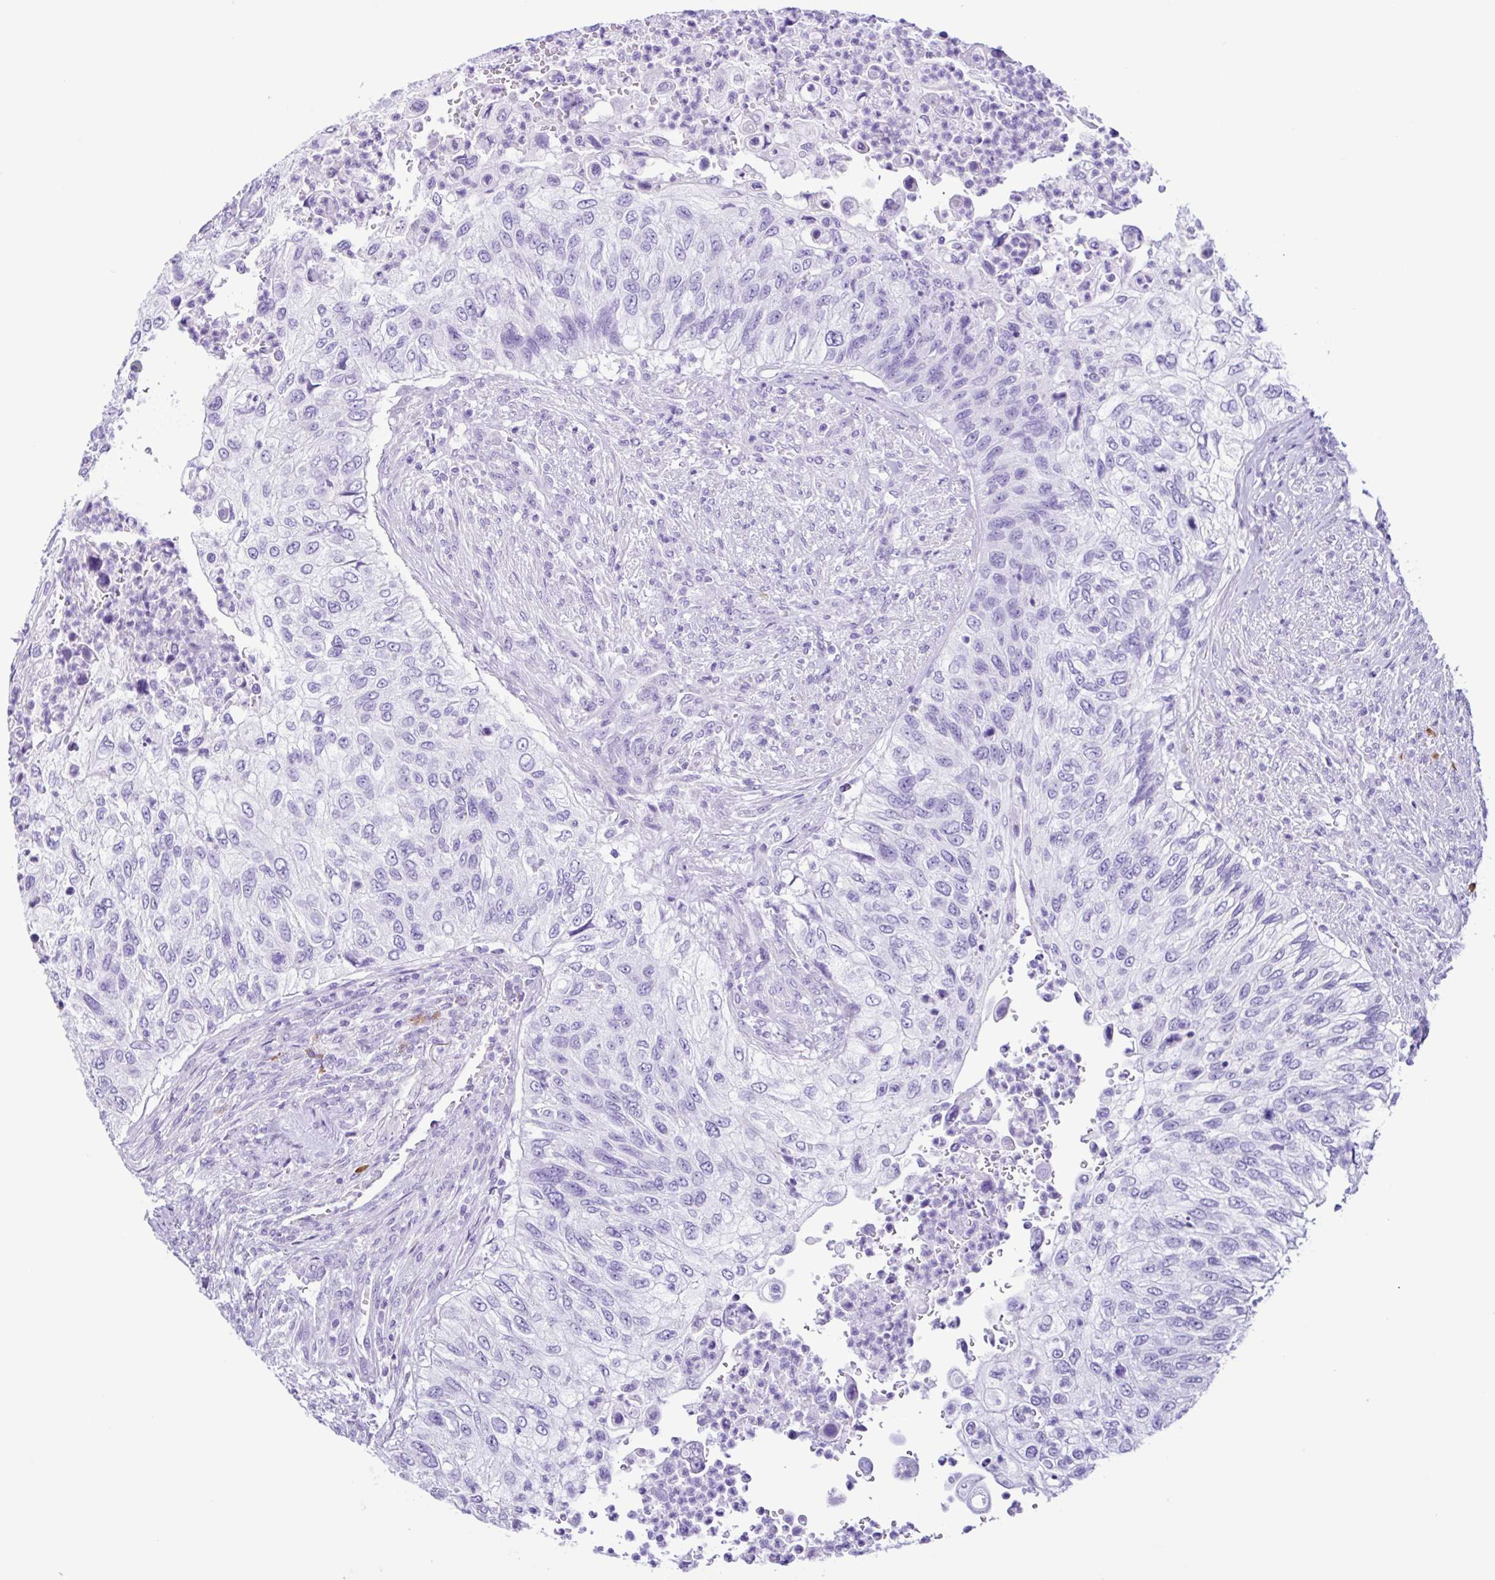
{"staining": {"intensity": "negative", "quantity": "none", "location": "none"}, "tissue": "urothelial cancer", "cell_type": "Tumor cells", "image_type": "cancer", "snomed": [{"axis": "morphology", "description": "Urothelial carcinoma, High grade"}, {"axis": "topography", "description": "Urinary bladder"}], "caption": "A micrograph of urothelial carcinoma (high-grade) stained for a protein exhibits no brown staining in tumor cells. (Brightfield microscopy of DAB (3,3'-diaminobenzidine) IHC at high magnification).", "gene": "PIGF", "patient": {"sex": "female", "age": 60}}